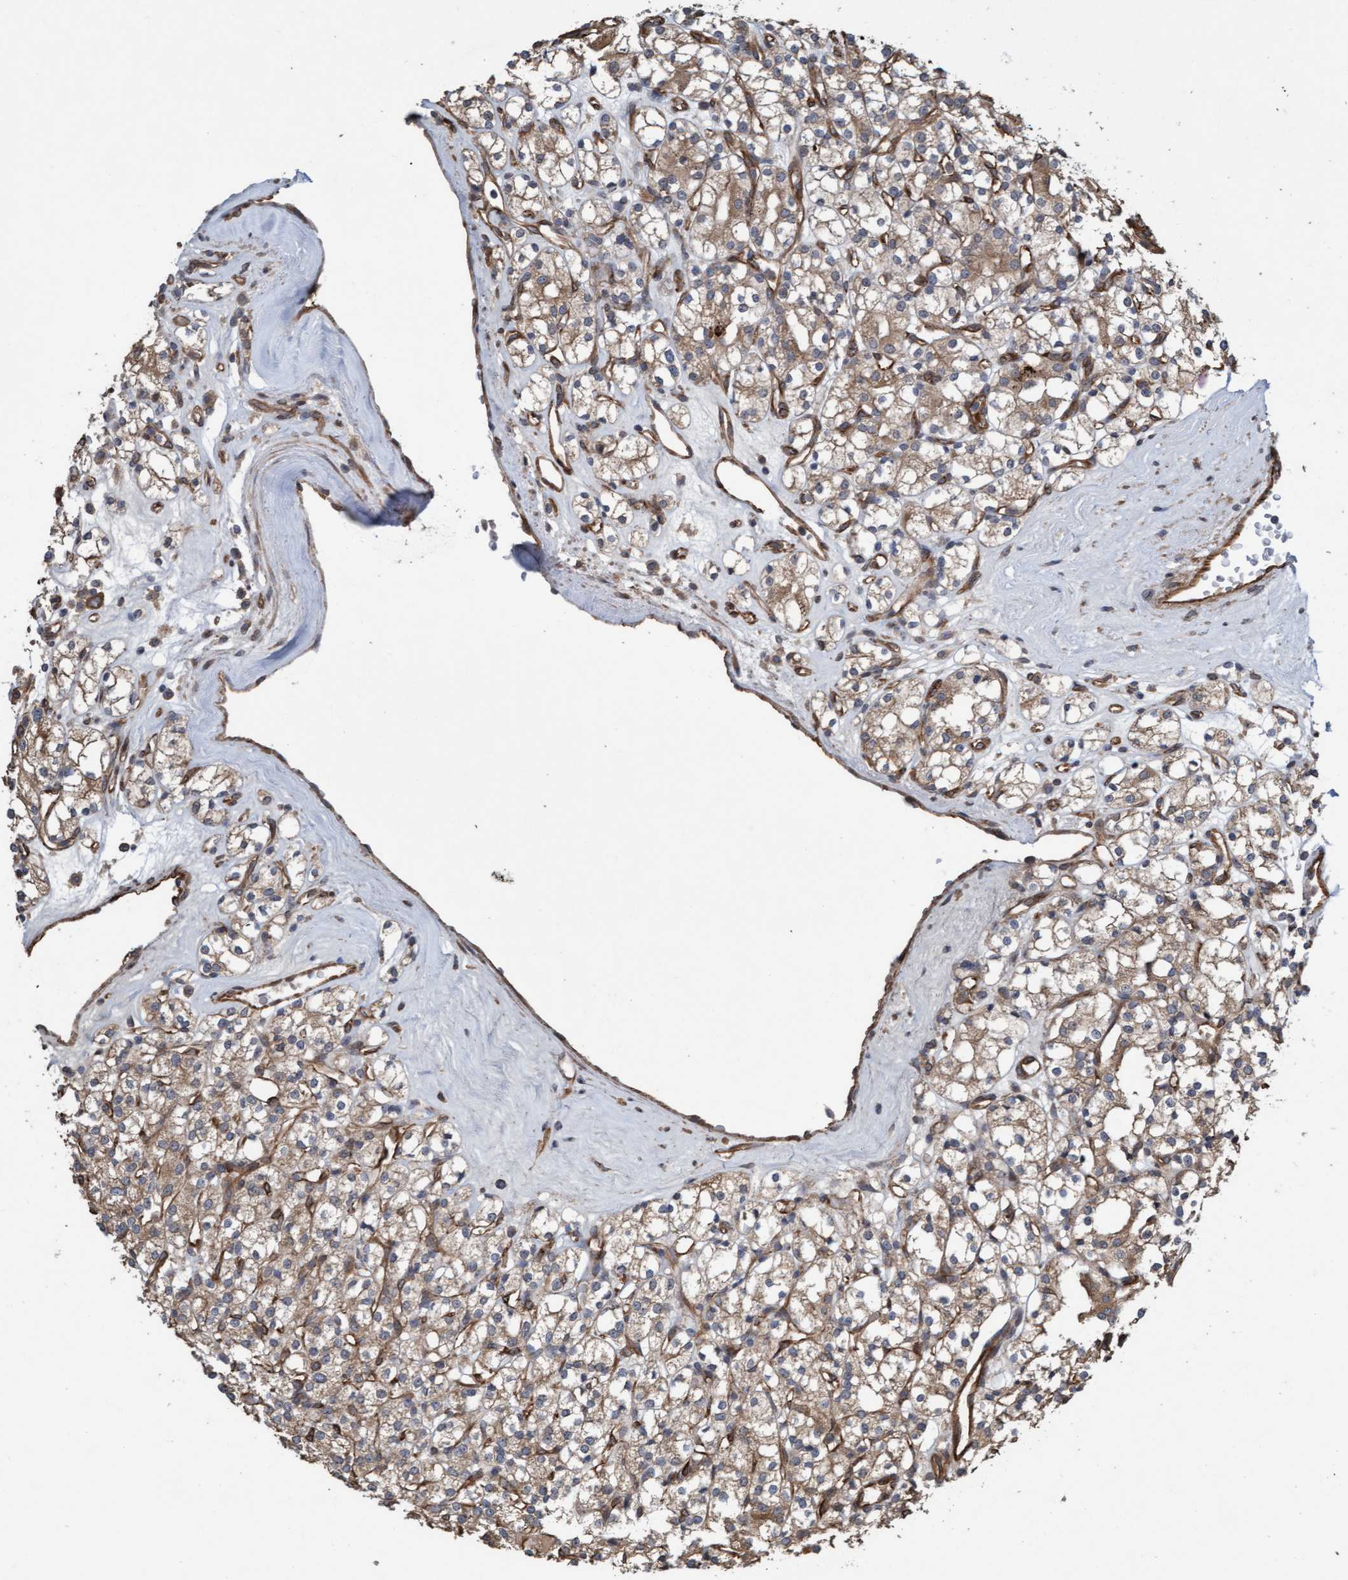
{"staining": {"intensity": "weak", "quantity": ">75%", "location": "cytoplasmic/membranous"}, "tissue": "renal cancer", "cell_type": "Tumor cells", "image_type": "cancer", "snomed": [{"axis": "morphology", "description": "Adenocarcinoma, NOS"}, {"axis": "topography", "description": "Kidney"}], "caption": "The micrograph shows a brown stain indicating the presence of a protein in the cytoplasmic/membranous of tumor cells in renal cancer.", "gene": "CDC42EP4", "patient": {"sex": "male", "age": 77}}